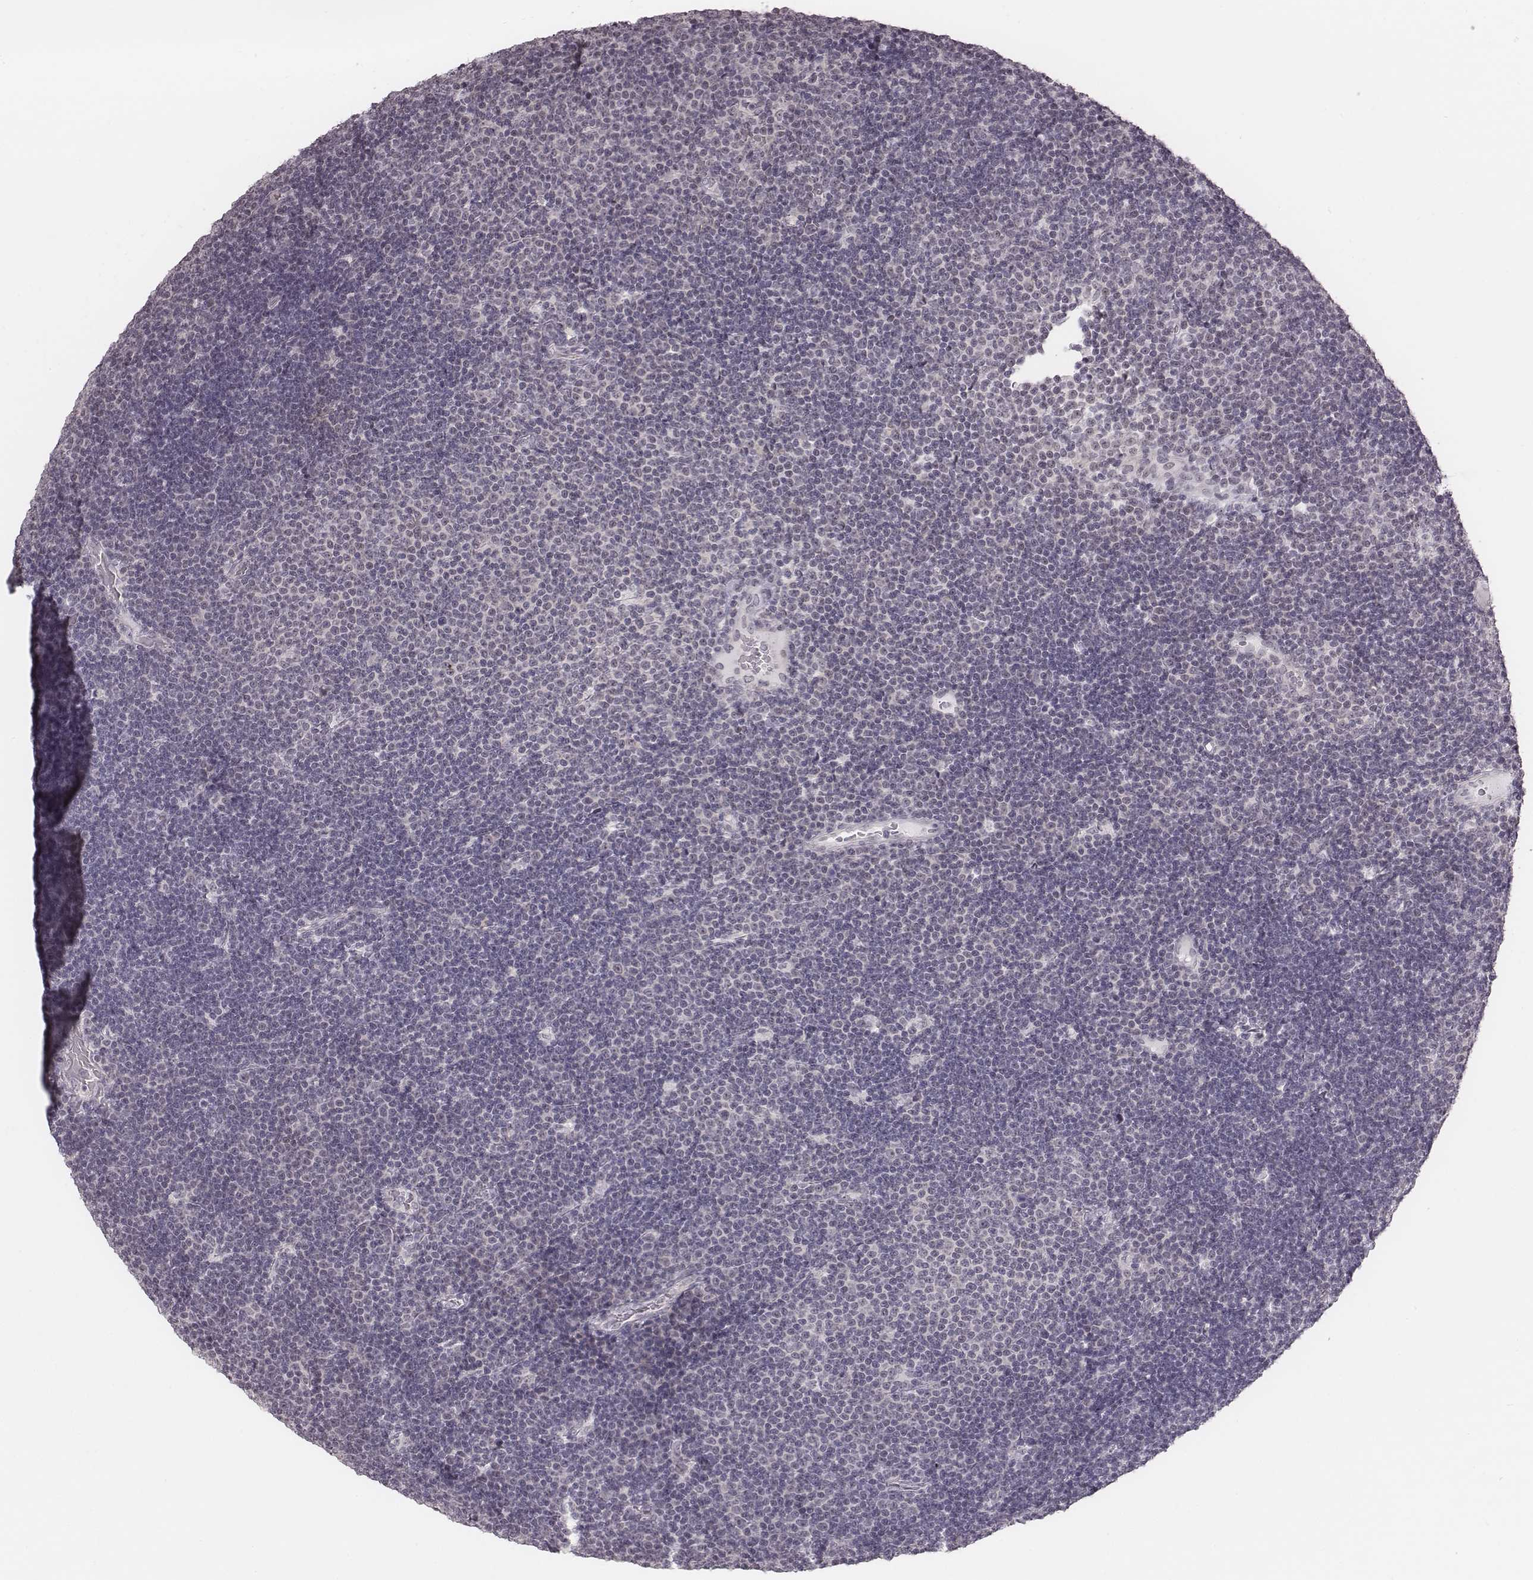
{"staining": {"intensity": "negative", "quantity": "none", "location": "none"}, "tissue": "lymphoma", "cell_type": "Tumor cells", "image_type": "cancer", "snomed": [{"axis": "morphology", "description": "Malignant lymphoma, non-Hodgkin's type, Low grade"}, {"axis": "topography", "description": "Brain"}], "caption": "DAB (3,3'-diaminobenzidine) immunohistochemical staining of human lymphoma reveals no significant expression in tumor cells. The staining was performed using DAB to visualize the protein expression in brown, while the nuclei were stained in blue with hematoxylin (Magnification: 20x).", "gene": "RPGRIP1", "patient": {"sex": "female", "age": 66}}